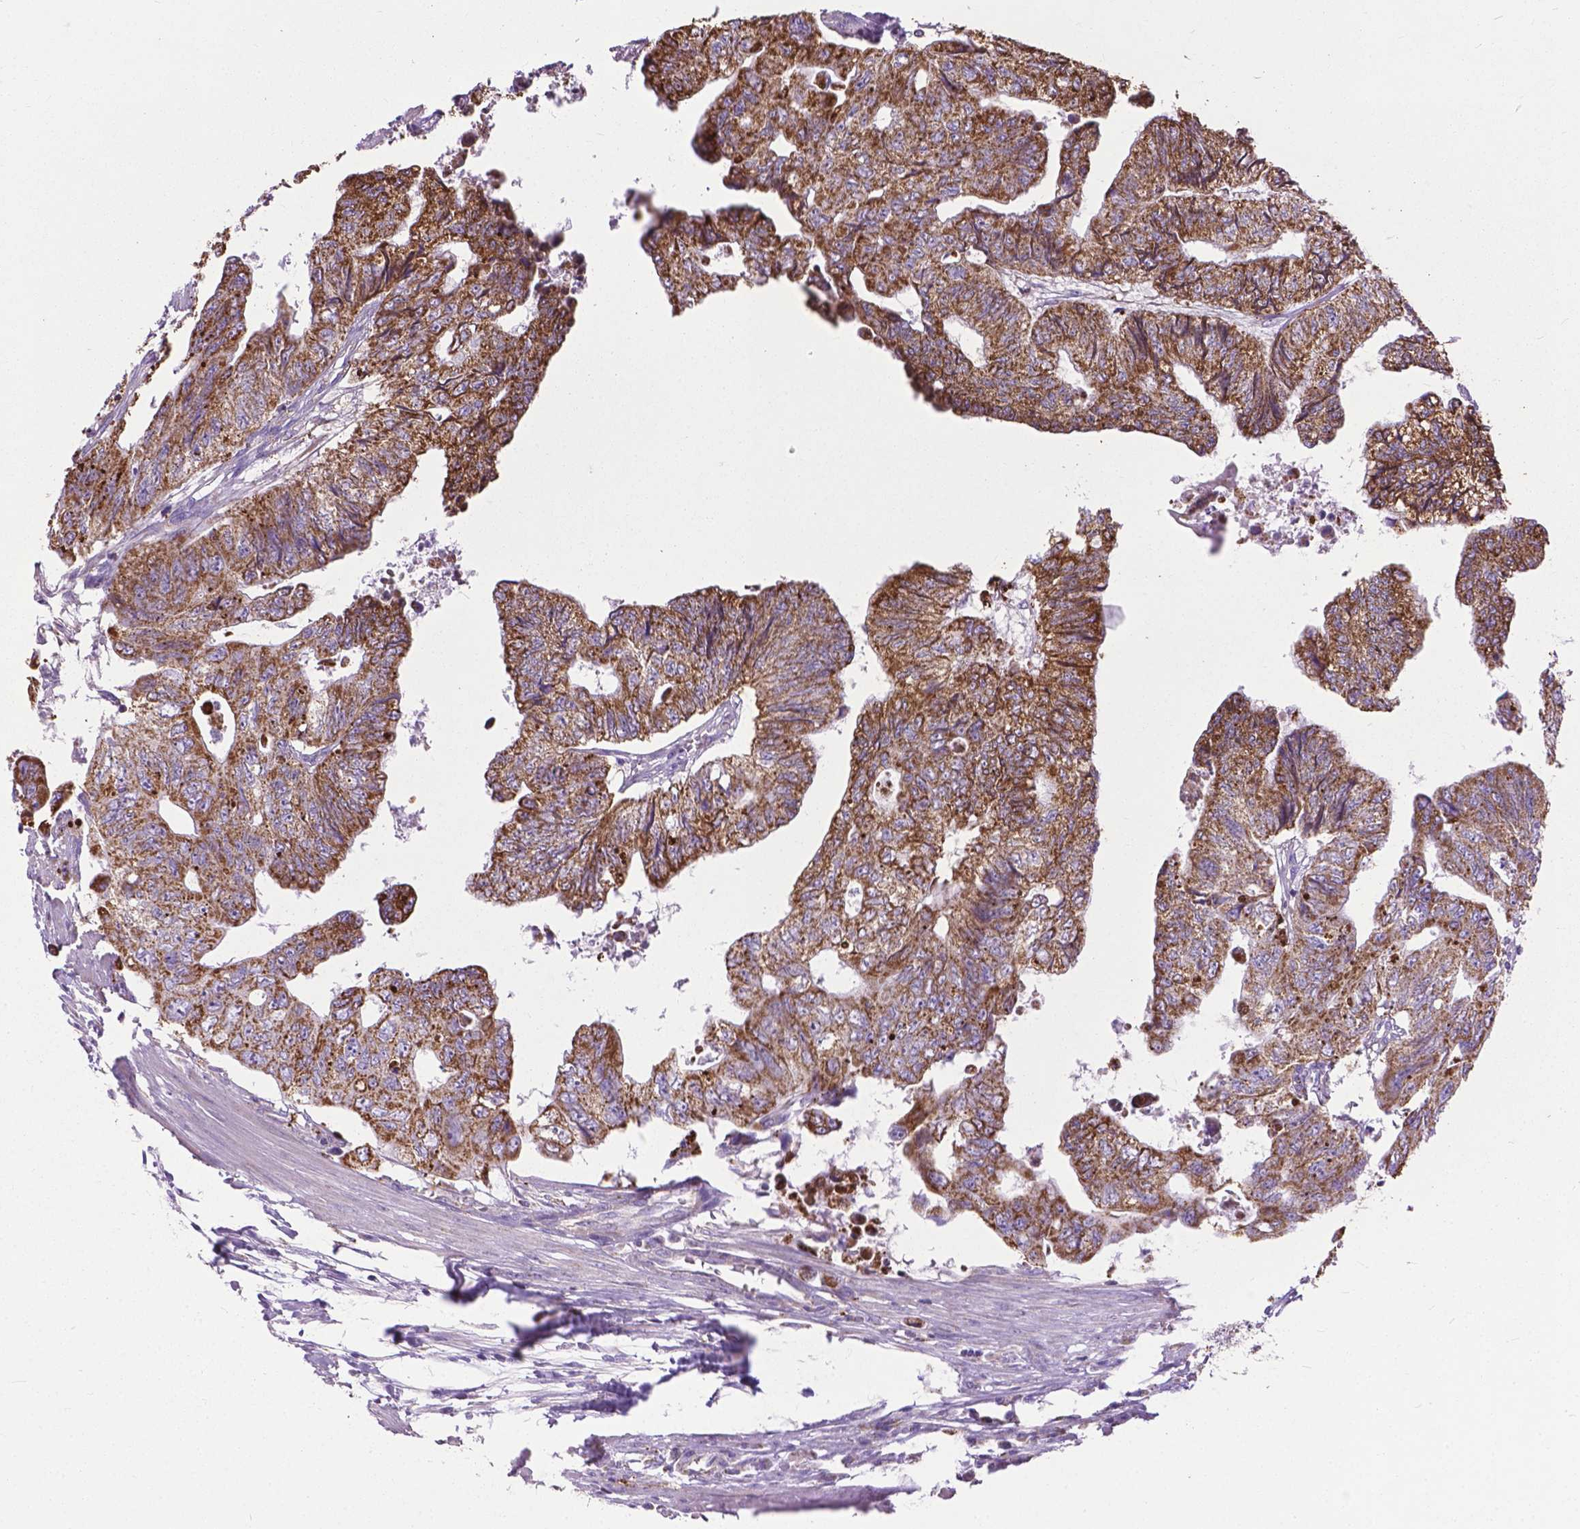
{"staining": {"intensity": "strong", "quantity": ">75%", "location": "cytoplasmic/membranous"}, "tissue": "colorectal cancer", "cell_type": "Tumor cells", "image_type": "cancer", "snomed": [{"axis": "morphology", "description": "Adenocarcinoma, NOS"}, {"axis": "topography", "description": "Colon"}], "caption": "IHC of human colorectal cancer (adenocarcinoma) demonstrates high levels of strong cytoplasmic/membranous positivity in about >75% of tumor cells.", "gene": "VDAC1", "patient": {"sex": "male", "age": 57}}